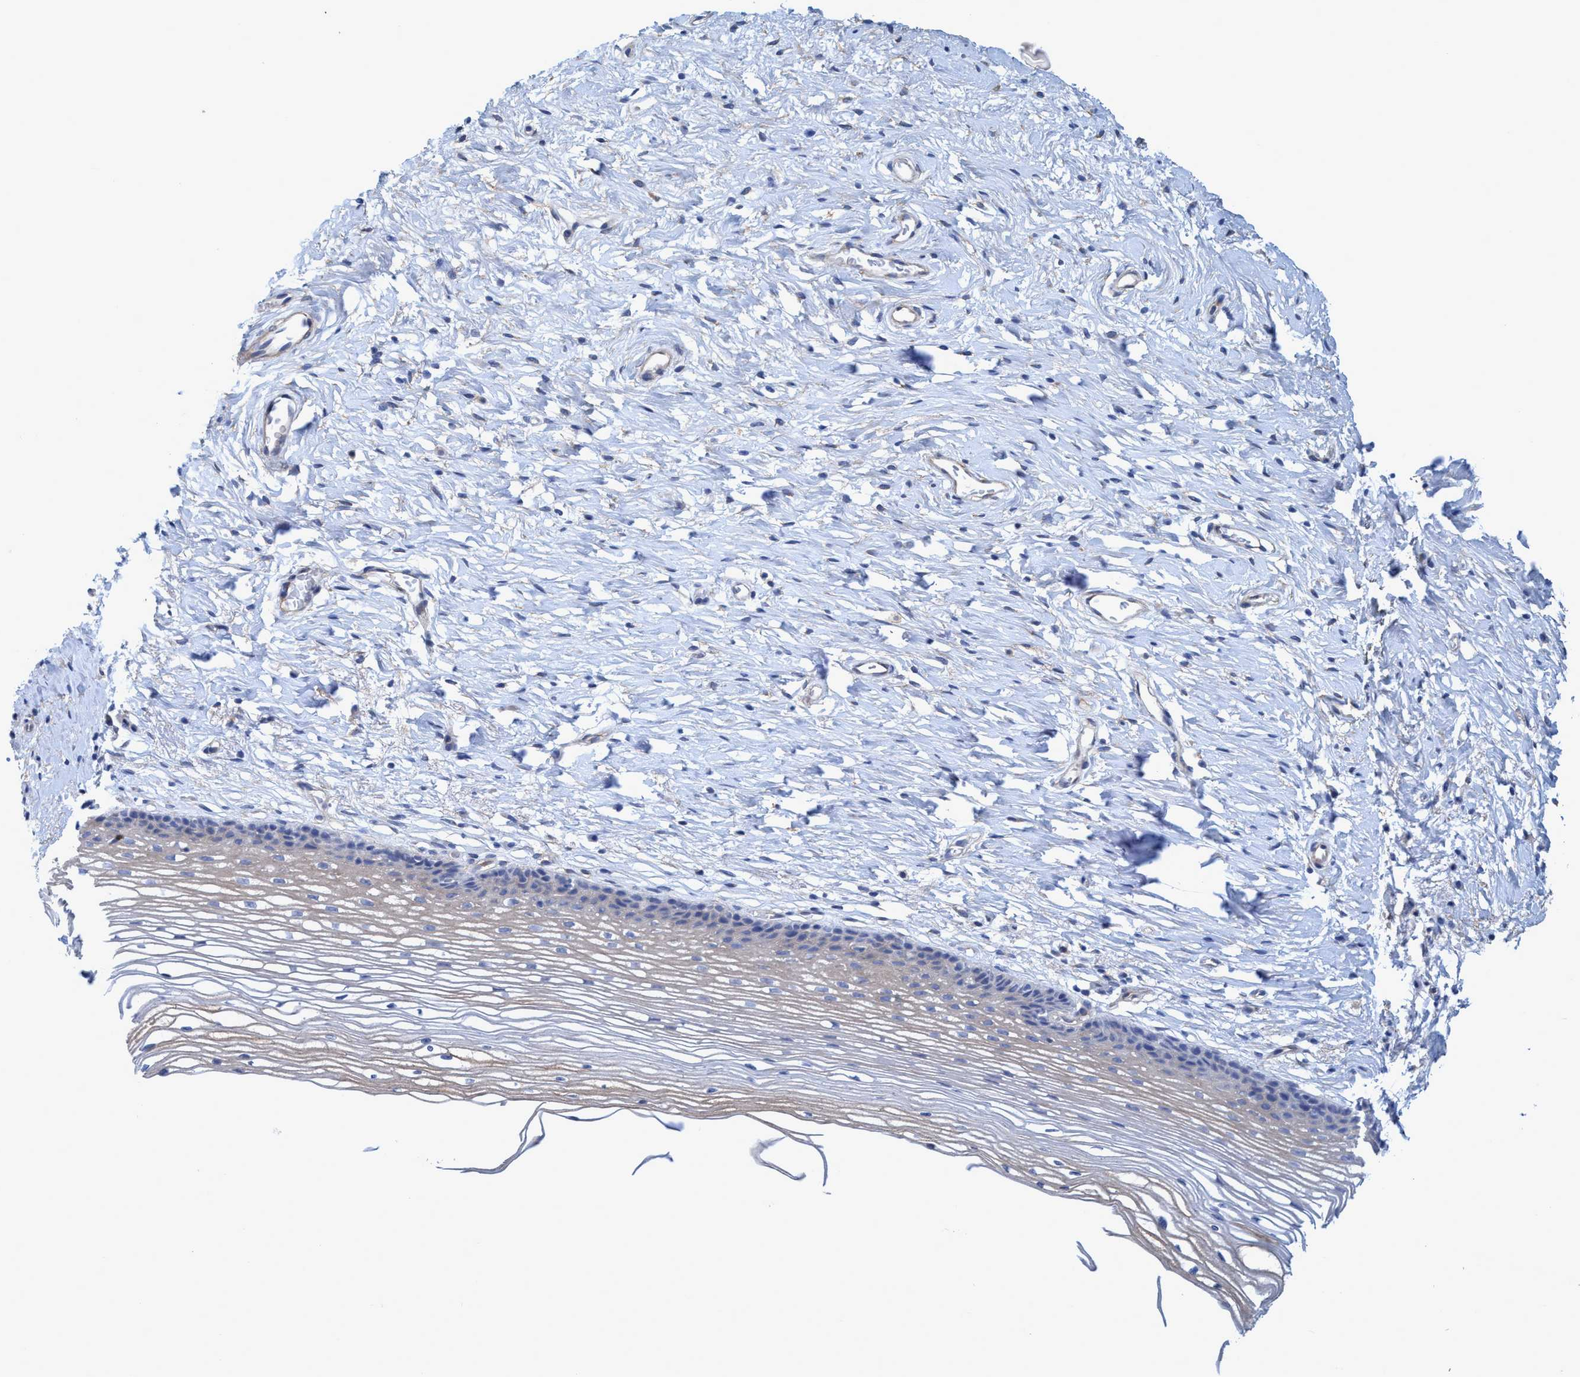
{"staining": {"intensity": "weak", "quantity": "<25%", "location": "cytoplasmic/membranous"}, "tissue": "cervix", "cell_type": "Glandular cells", "image_type": "normal", "snomed": [{"axis": "morphology", "description": "Normal tissue, NOS"}, {"axis": "topography", "description": "Cervix"}], "caption": "High magnification brightfield microscopy of unremarkable cervix stained with DAB (3,3'-diaminobenzidine) (brown) and counterstained with hematoxylin (blue): glandular cells show no significant staining. (DAB IHC with hematoxylin counter stain).", "gene": "GULP1", "patient": {"sex": "female", "age": 77}}